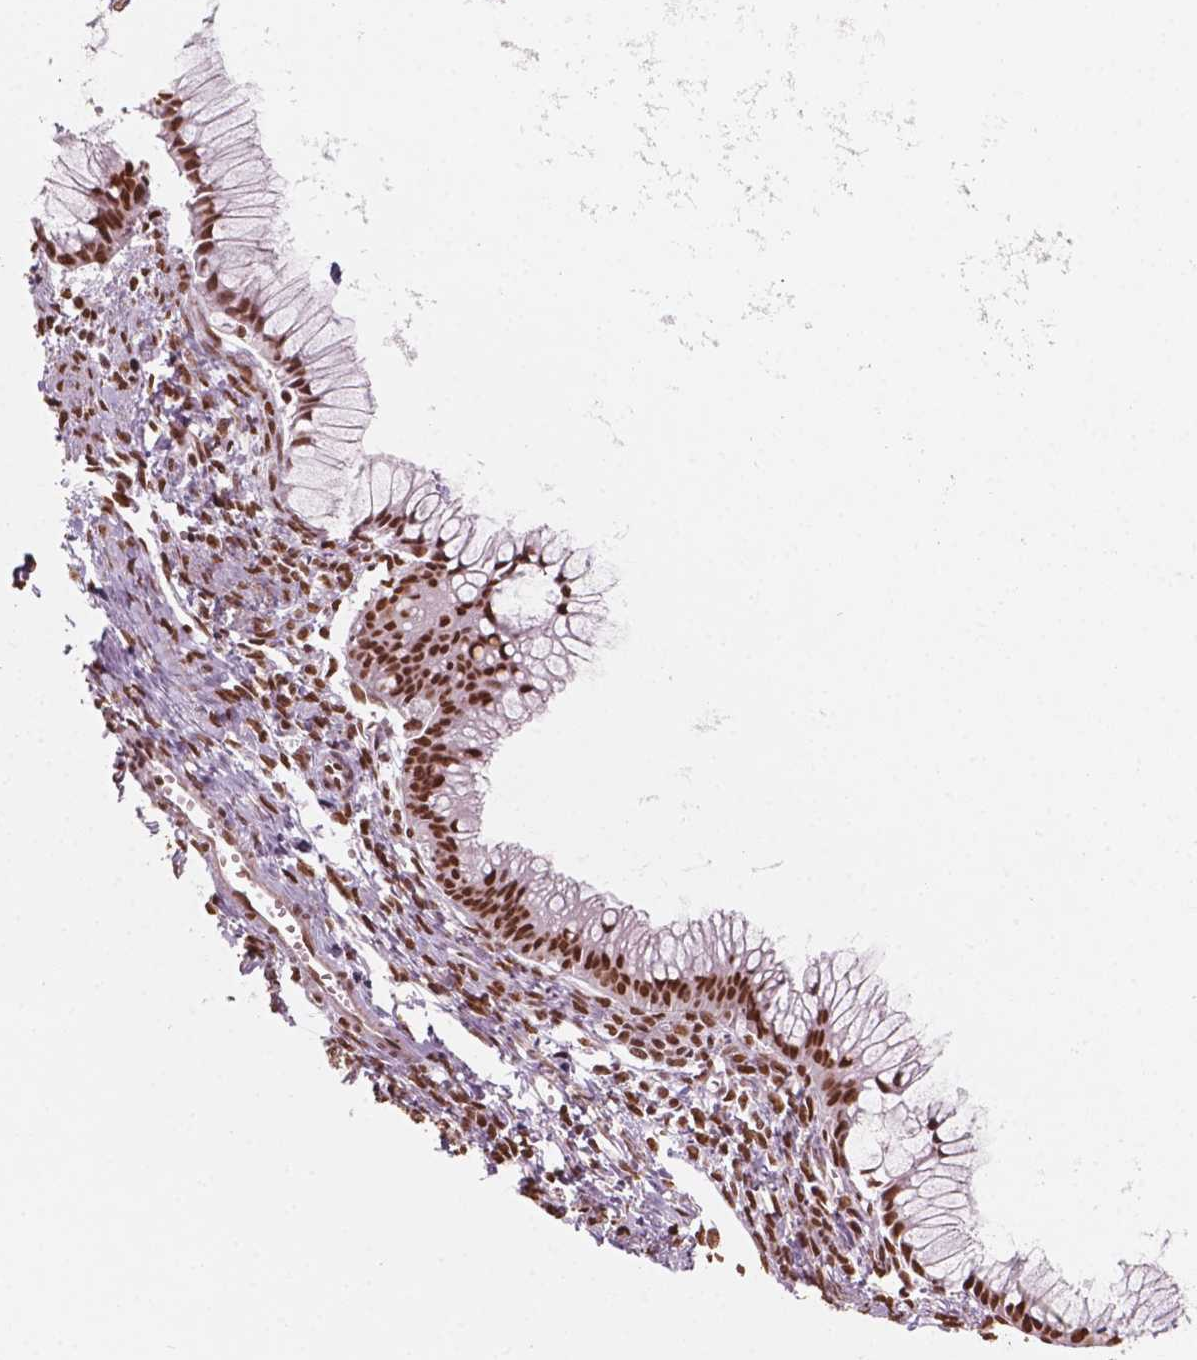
{"staining": {"intensity": "strong", "quantity": ">75%", "location": "nuclear"}, "tissue": "ovarian cancer", "cell_type": "Tumor cells", "image_type": "cancer", "snomed": [{"axis": "morphology", "description": "Cystadenocarcinoma, mucinous, NOS"}, {"axis": "topography", "description": "Ovary"}], "caption": "Human ovarian mucinous cystadenocarcinoma stained with a brown dye demonstrates strong nuclear positive staining in approximately >75% of tumor cells.", "gene": "GTF3C5", "patient": {"sex": "female", "age": 41}}